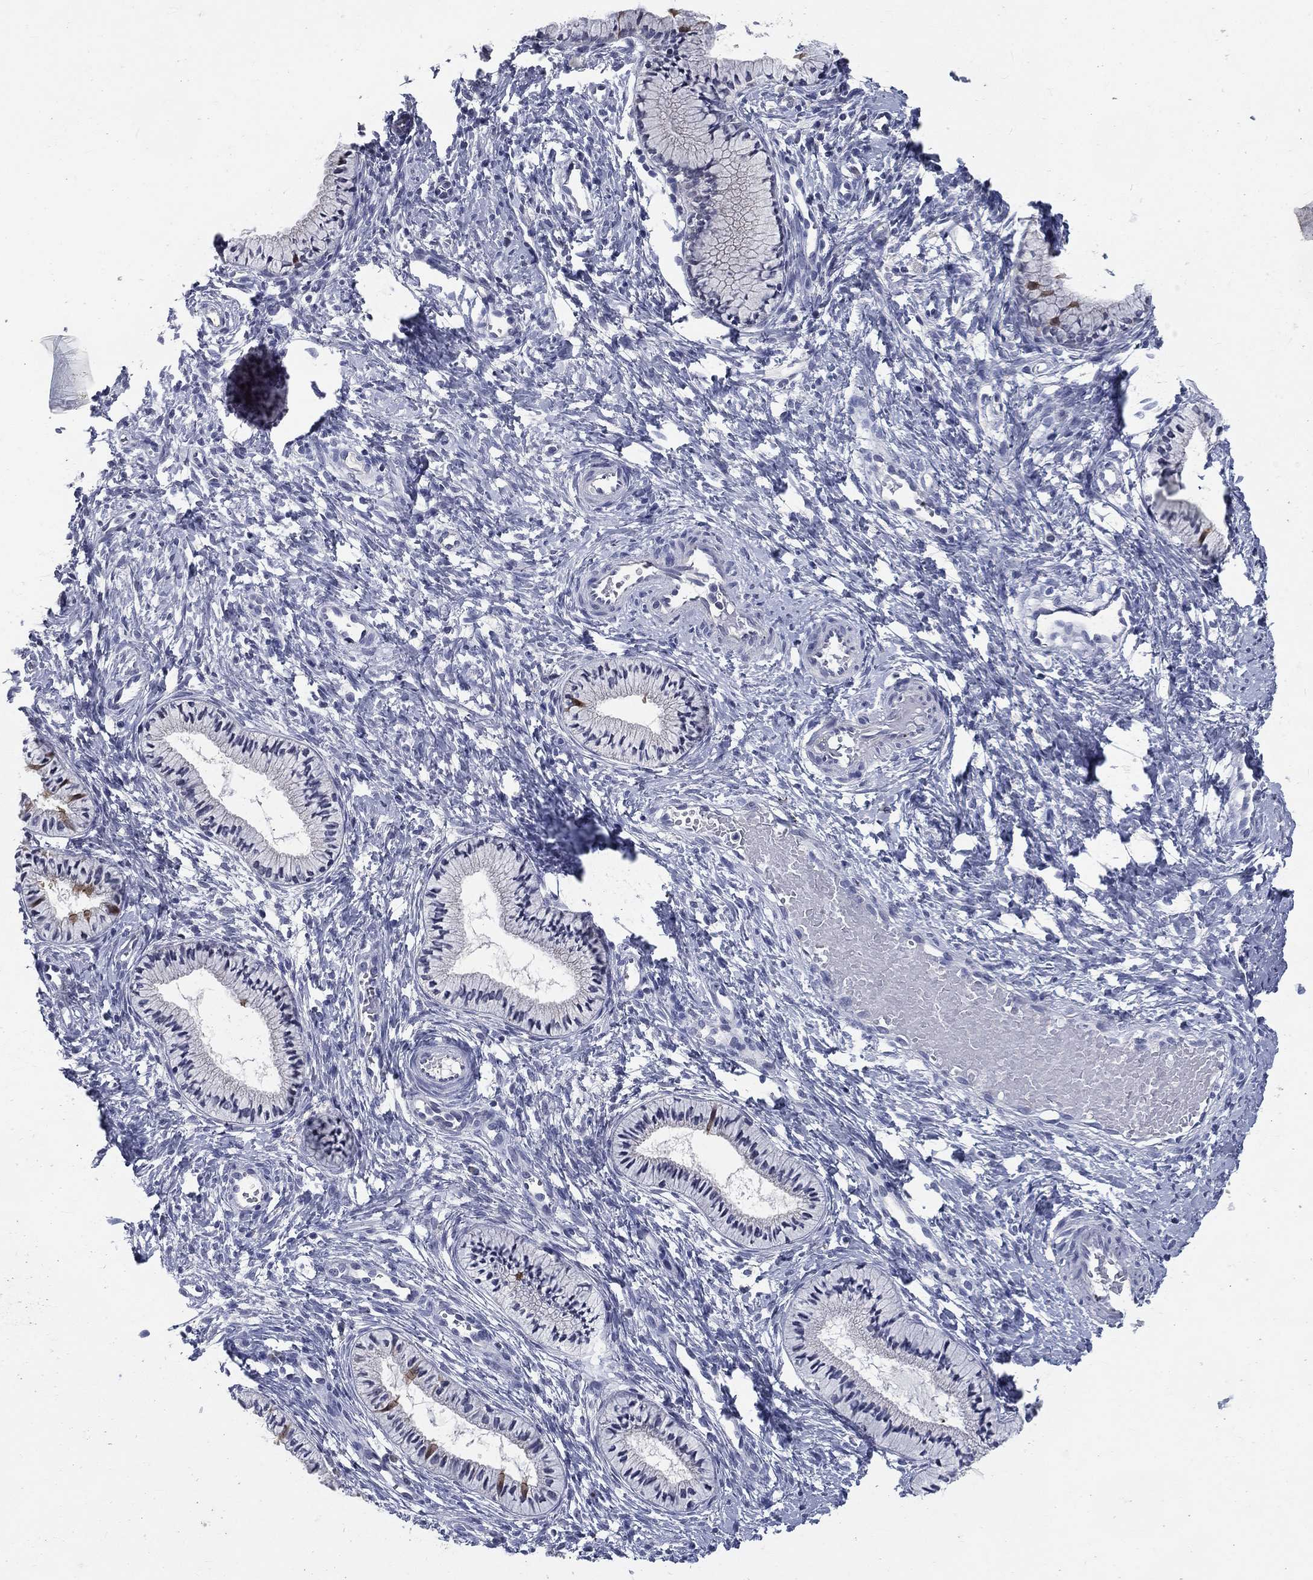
{"staining": {"intensity": "negative", "quantity": "none", "location": "none"}, "tissue": "cervix", "cell_type": "Glandular cells", "image_type": "normal", "snomed": [{"axis": "morphology", "description": "Normal tissue, NOS"}, {"axis": "topography", "description": "Cervix"}], "caption": "Immunohistochemistry histopathology image of unremarkable cervix: cervix stained with DAB exhibits no significant protein positivity in glandular cells.", "gene": "IFT27", "patient": {"sex": "female", "age": 39}}